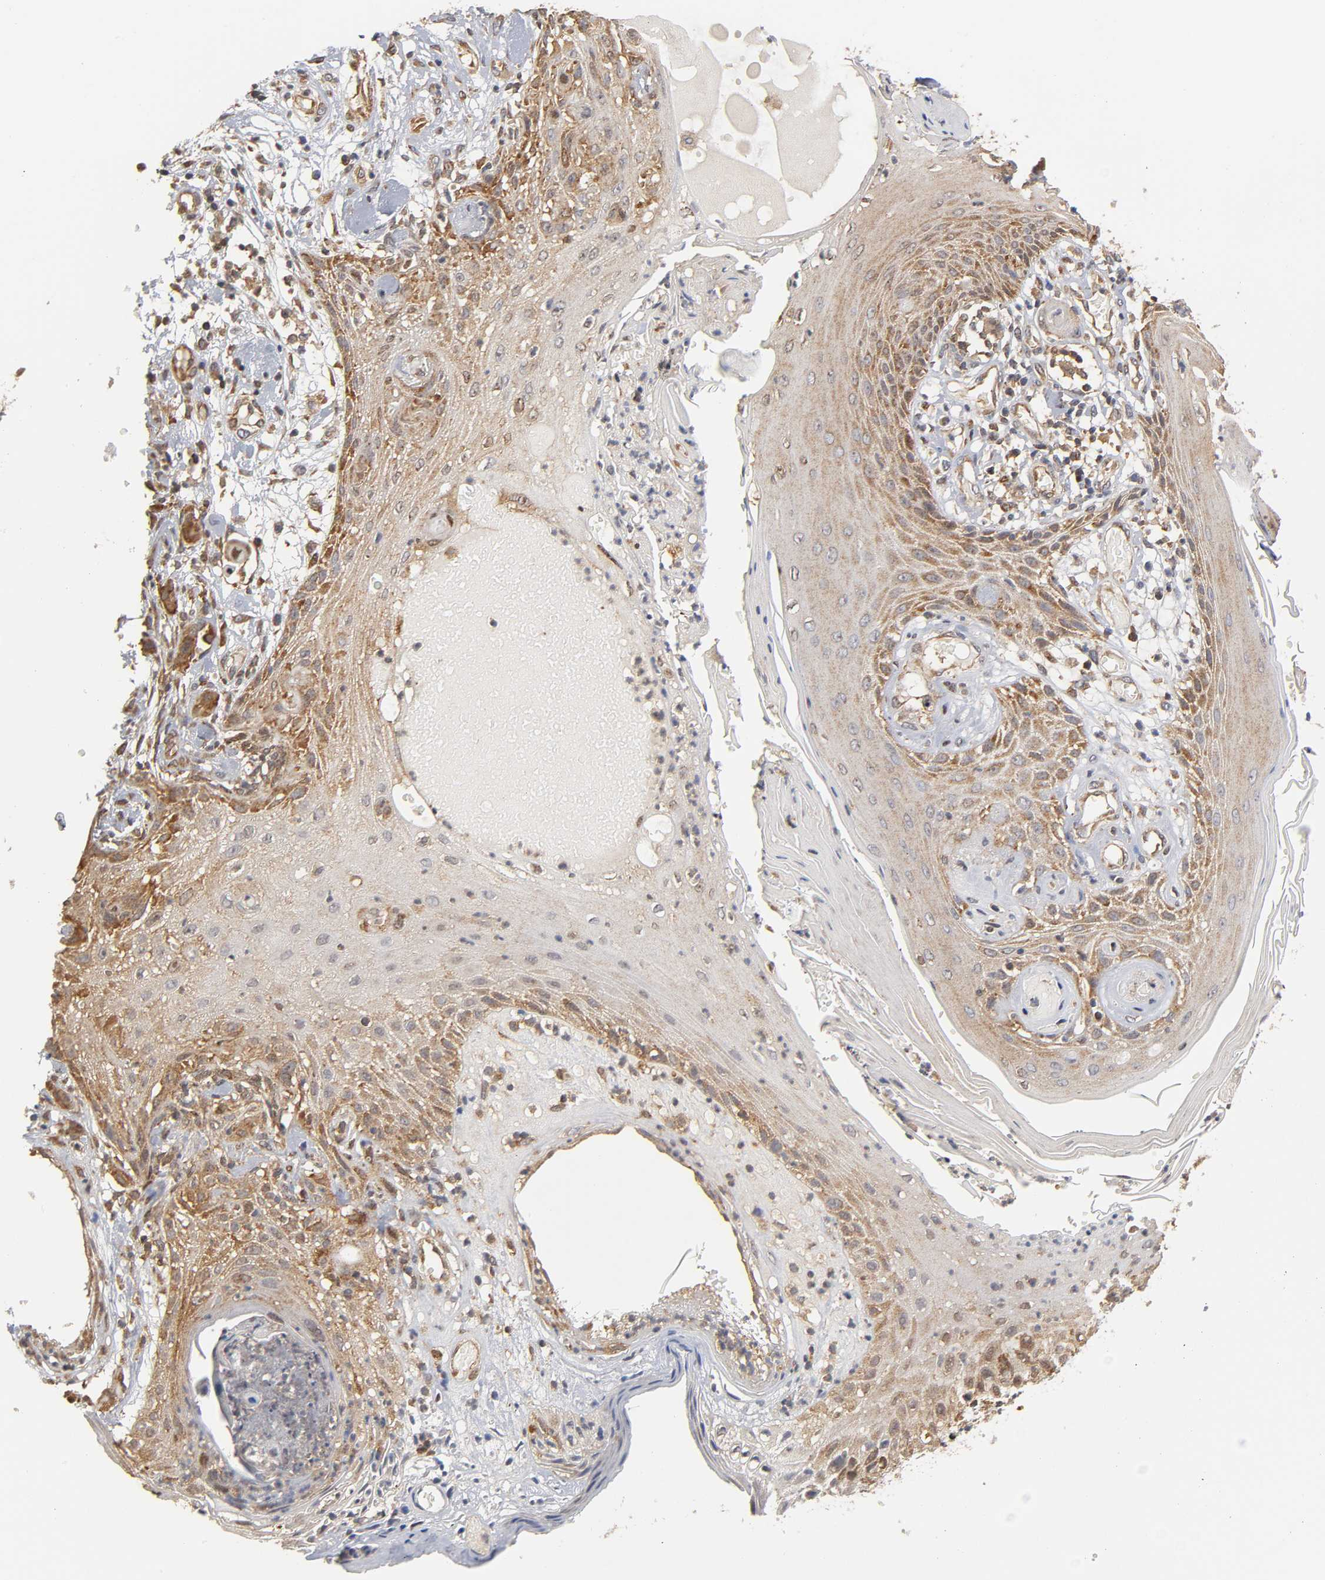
{"staining": {"intensity": "moderate", "quantity": "25%-75%", "location": "cytoplasmic/membranous,nuclear"}, "tissue": "skin cancer", "cell_type": "Tumor cells", "image_type": "cancer", "snomed": [{"axis": "morphology", "description": "Normal tissue, NOS"}, {"axis": "morphology", "description": "Squamous cell carcinoma, NOS"}, {"axis": "topography", "description": "Skin"}], "caption": "Immunohistochemistry (IHC) histopathology image of neoplastic tissue: human skin cancer stained using IHC demonstrates medium levels of moderate protein expression localized specifically in the cytoplasmic/membranous and nuclear of tumor cells, appearing as a cytoplasmic/membranous and nuclear brown color.", "gene": "PAFAH1B1", "patient": {"sex": "female", "age": 59}}